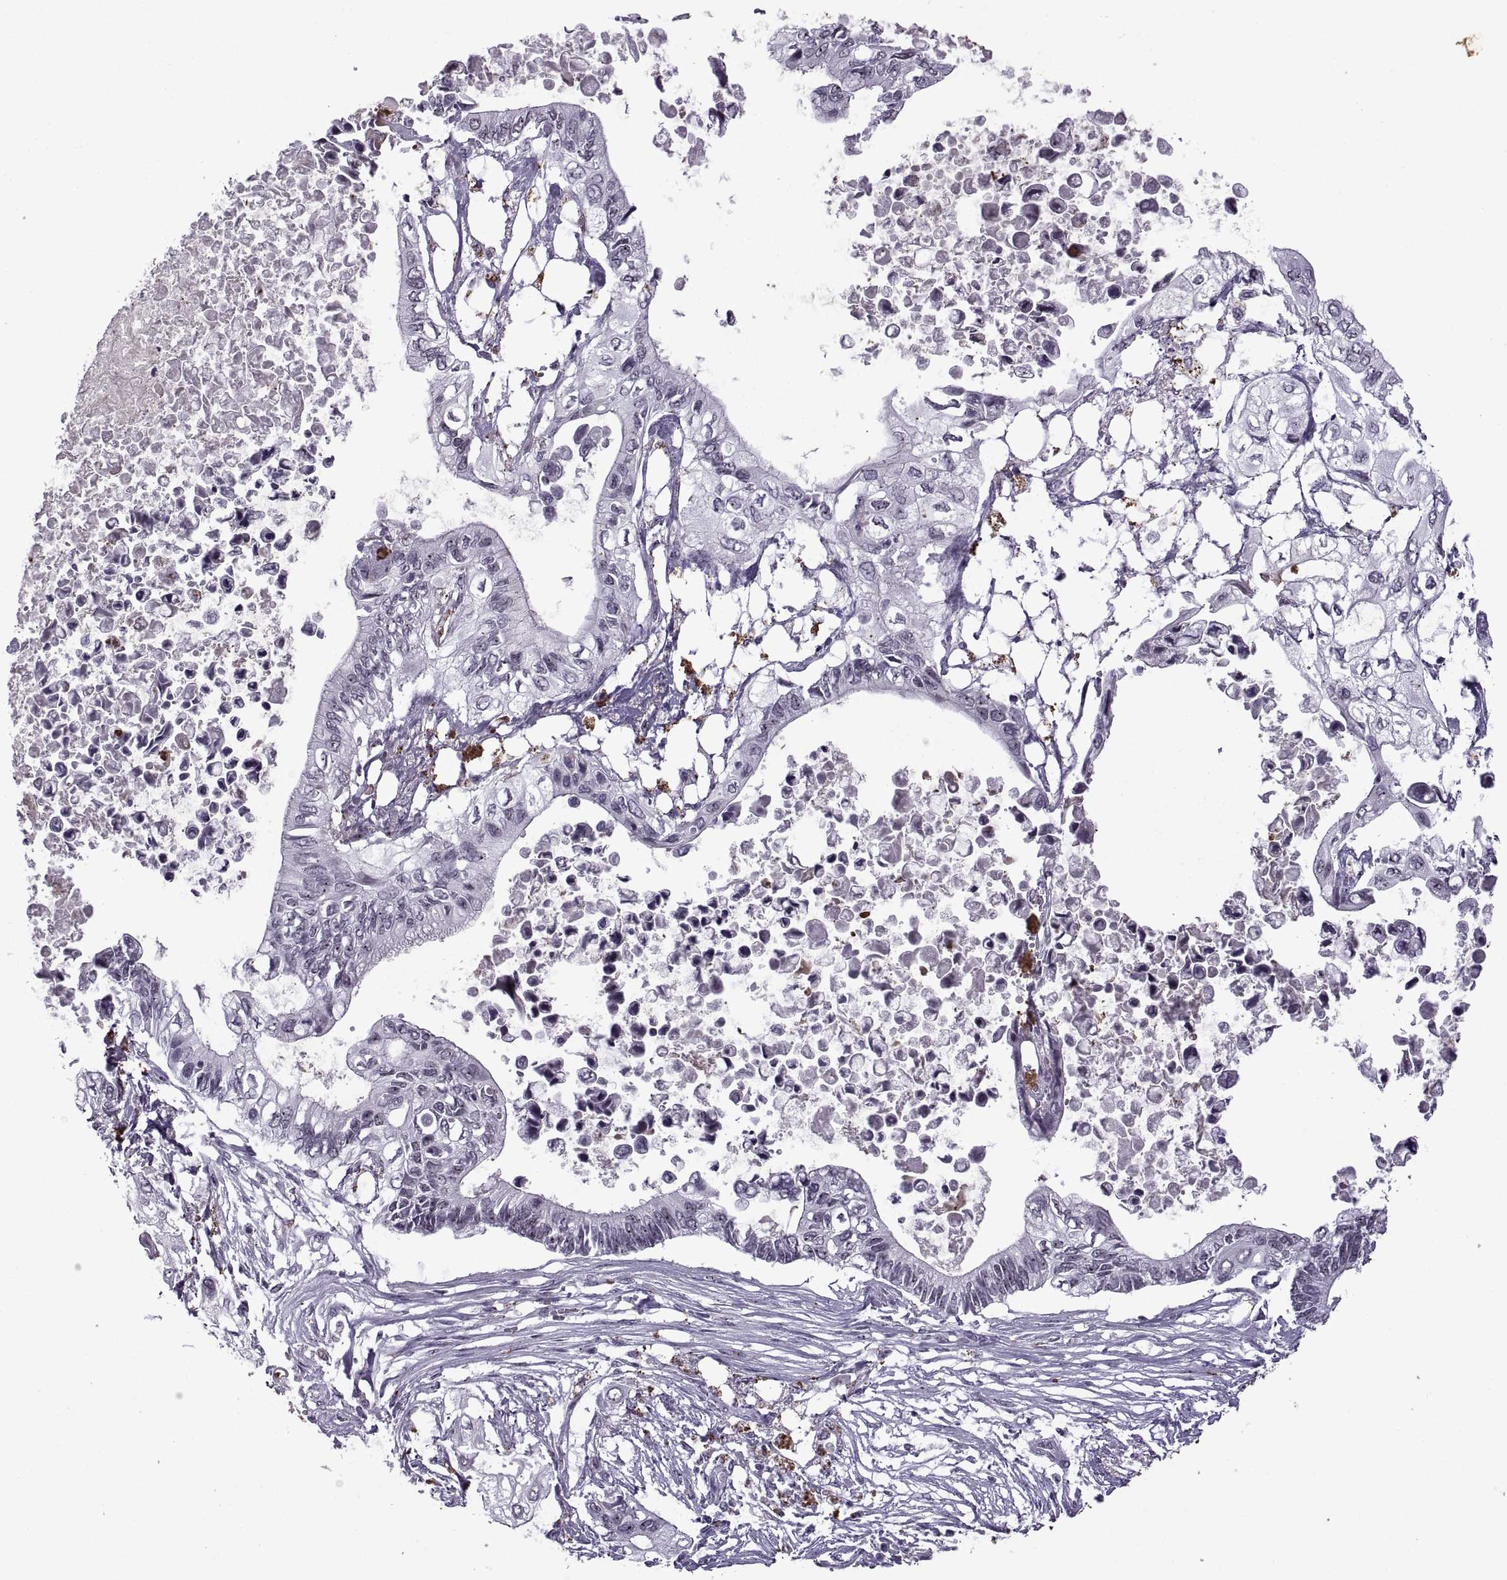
{"staining": {"intensity": "weak", "quantity": "<25%", "location": "nuclear"}, "tissue": "pancreatic cancer", "cell_type": "Tumor cells", "image_type": "cancer", "snomed": [{"axis": "morphology", "description": "Adenocarcinoma, NOS"}, {"axis": "topography", "description": "Pancreas"}], "caption": "DAB immunohistochemical staining of human pancreatic cancer demonstrates no significant expression in tumor cells.", "gene": "SINHCAF", "patient": {"sex": "female", "age": 63}}